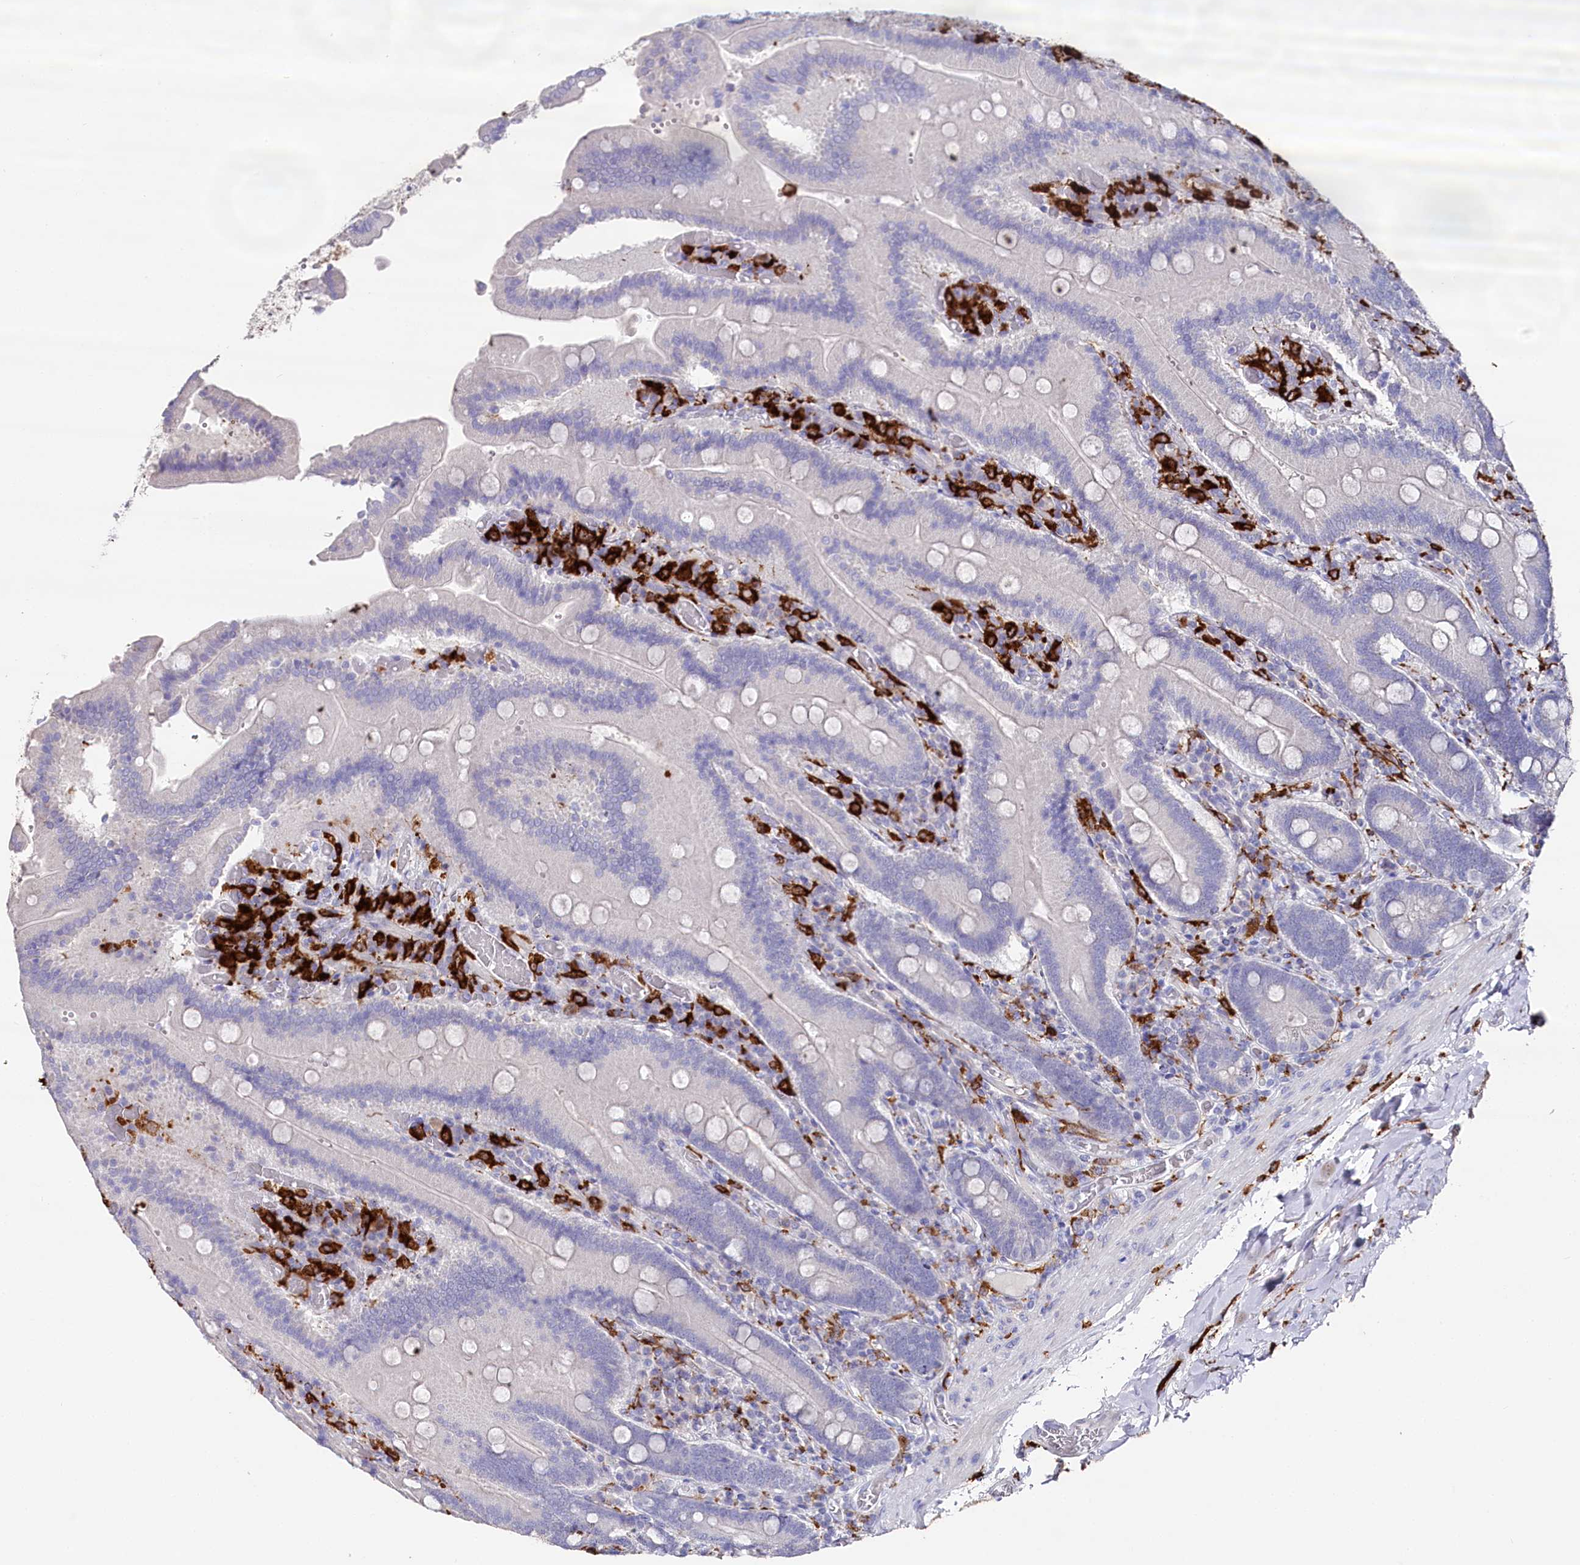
{"staining": {"intensity": "negative", "quantity": "none", "location": "none"}, "tissue": "duodenum", "cell_type": "Glandular cells", "image_type": "normal", "snomed": [{"axis": "morphology", "description": "Normal tissue, NOS"}, {"axis": "topography", "description": "Duodenum"}], "caption": "This is an immunohistochemistry image of unremarkable human duodenum. There is no expression in glandular cells.", "gene": "CLEC4M", "patient": {"sex": "female", "age": 62}}